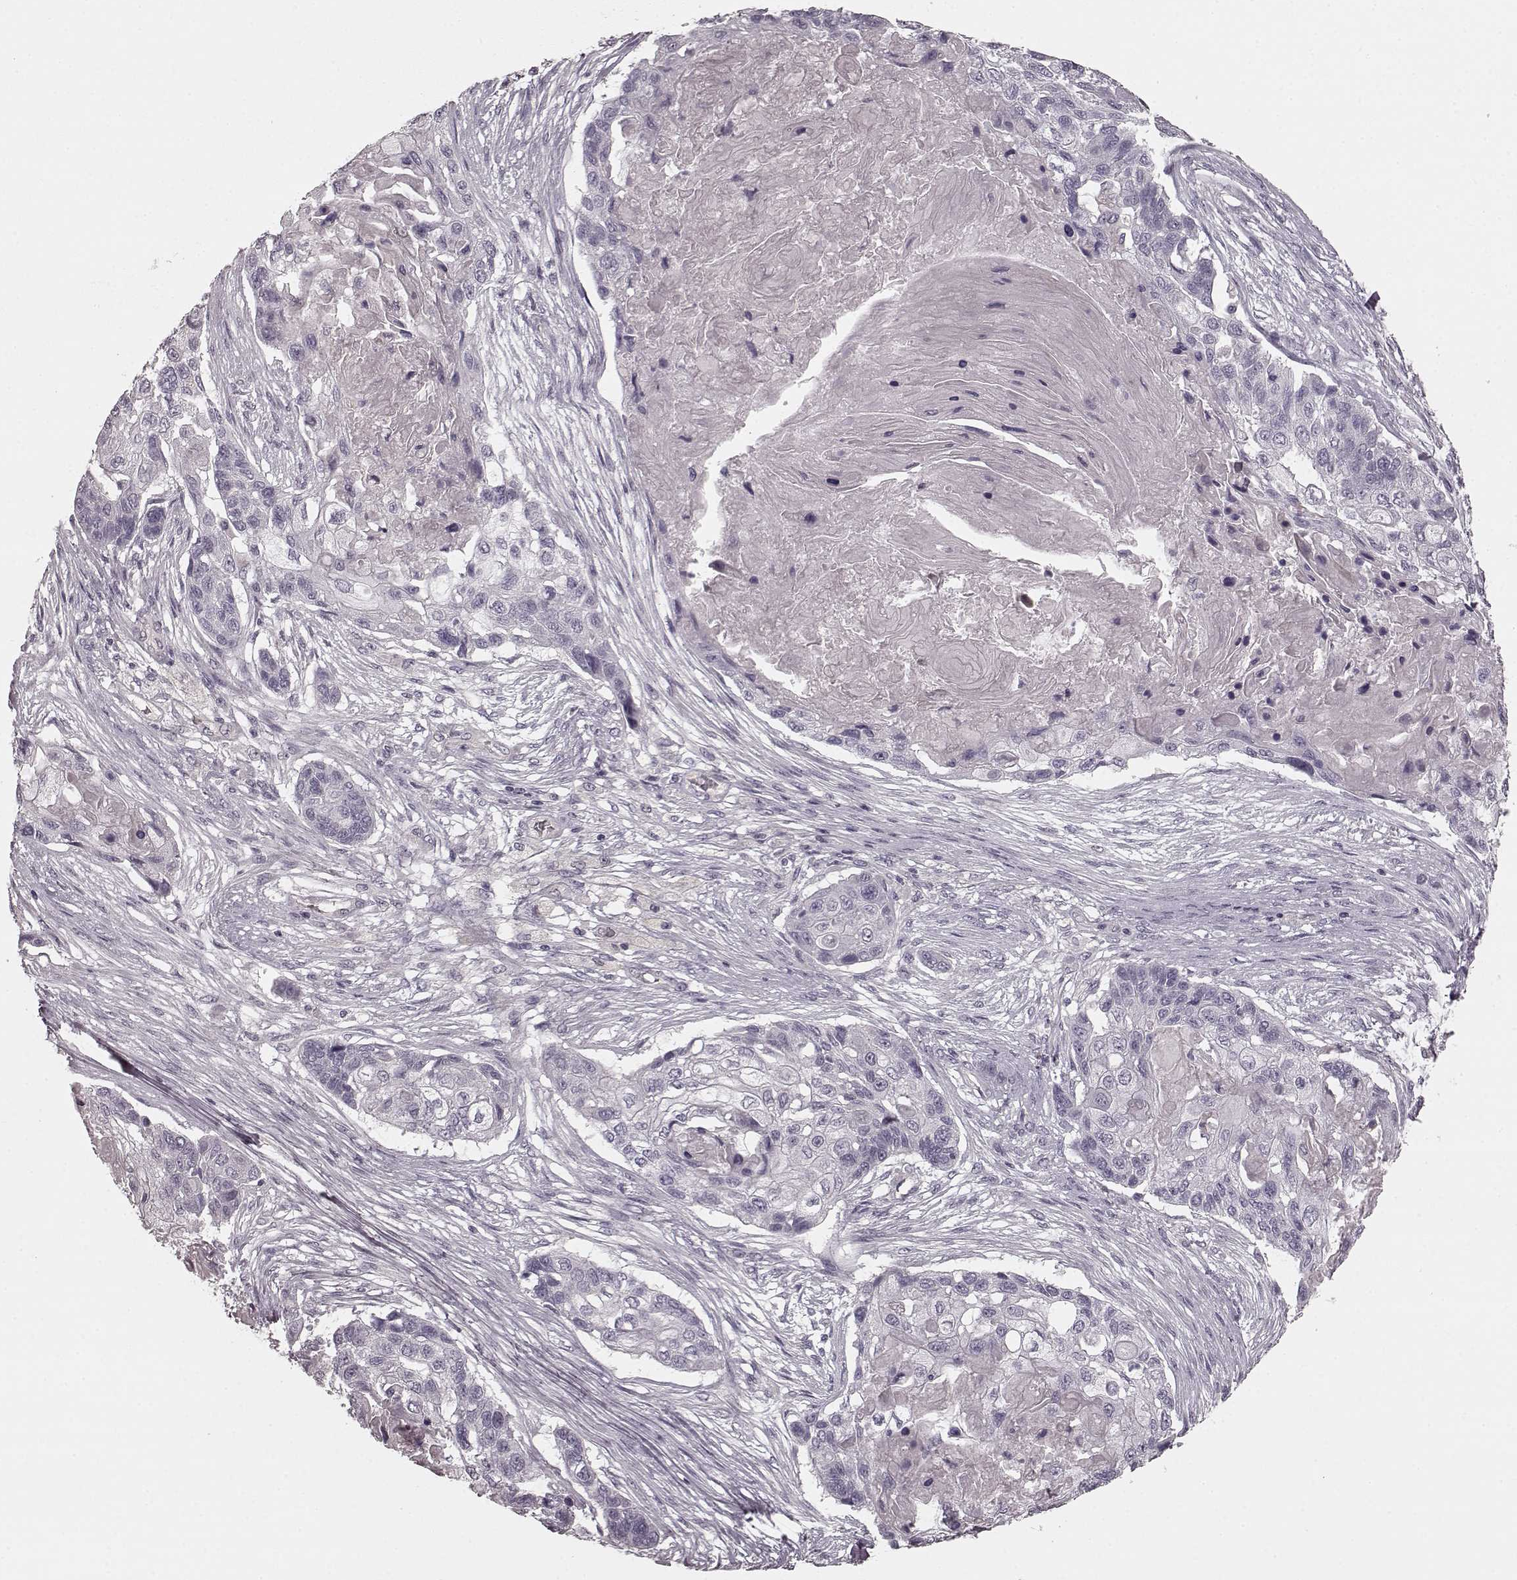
{"staining": {"intensity": "negative", "quantity": "none", "location": "none"}, "tissue": "lung cancer", "cell_type": "Tumor cells", "image_type": "cancer", "snomed": [{"axis": "morphology", "description": "Squamous cell carcinoma, NOS"}, {"axis": "topography", "description": "Lung"}], "caption": "Immunohistochemical staining of human lung squamous cell carcinoma demonstrates no significant expression in tumor cells. (Immunohistochemistry (ihc), brightfield microscopy, high magnification).", "gene": "PRKCE", "patient": {"sex": "male", "age": 69}}